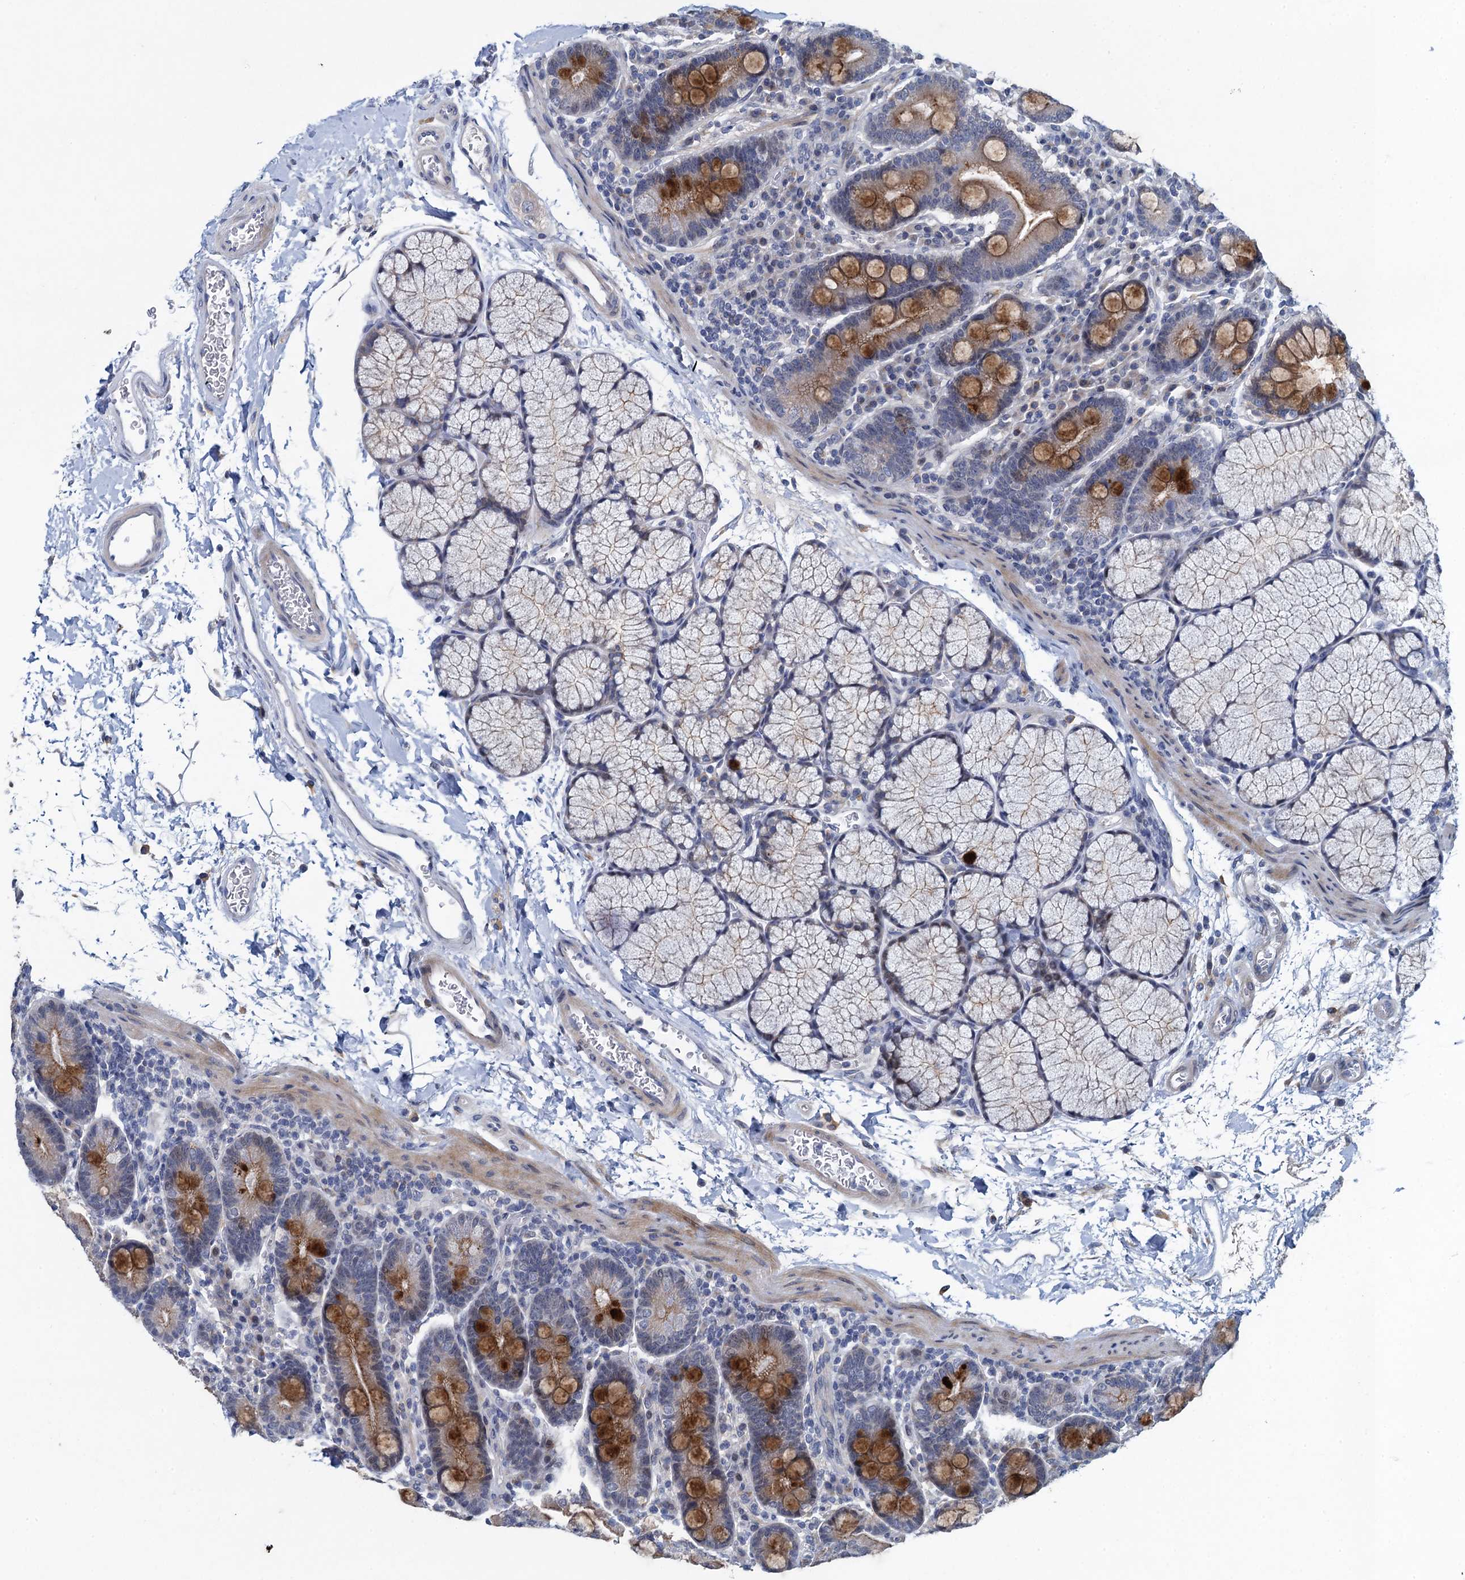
{"staining": {"intensity": "moderate", "quantity": "25%-75%", "location": "cytoplasmic/membranous"}, "tissue": "duodenum", "cell_type": "Glandular cells", "image_type": "normal", "snomed": [{"axis": "morphology", "description": "Normal tissue, NOS"}, {"axis": "topography", "description": "Duodenum"}], "caption": "This photomicrograph shows normal duodenum stained with IHC to label a protein in brown. The cytoplasmic/membranous of glandular cells show moderate positivity for the protein. Nuclei are counter-stained blue.", "gene": "ATOSA", "patient": {"sex": "male", "age": 35}}